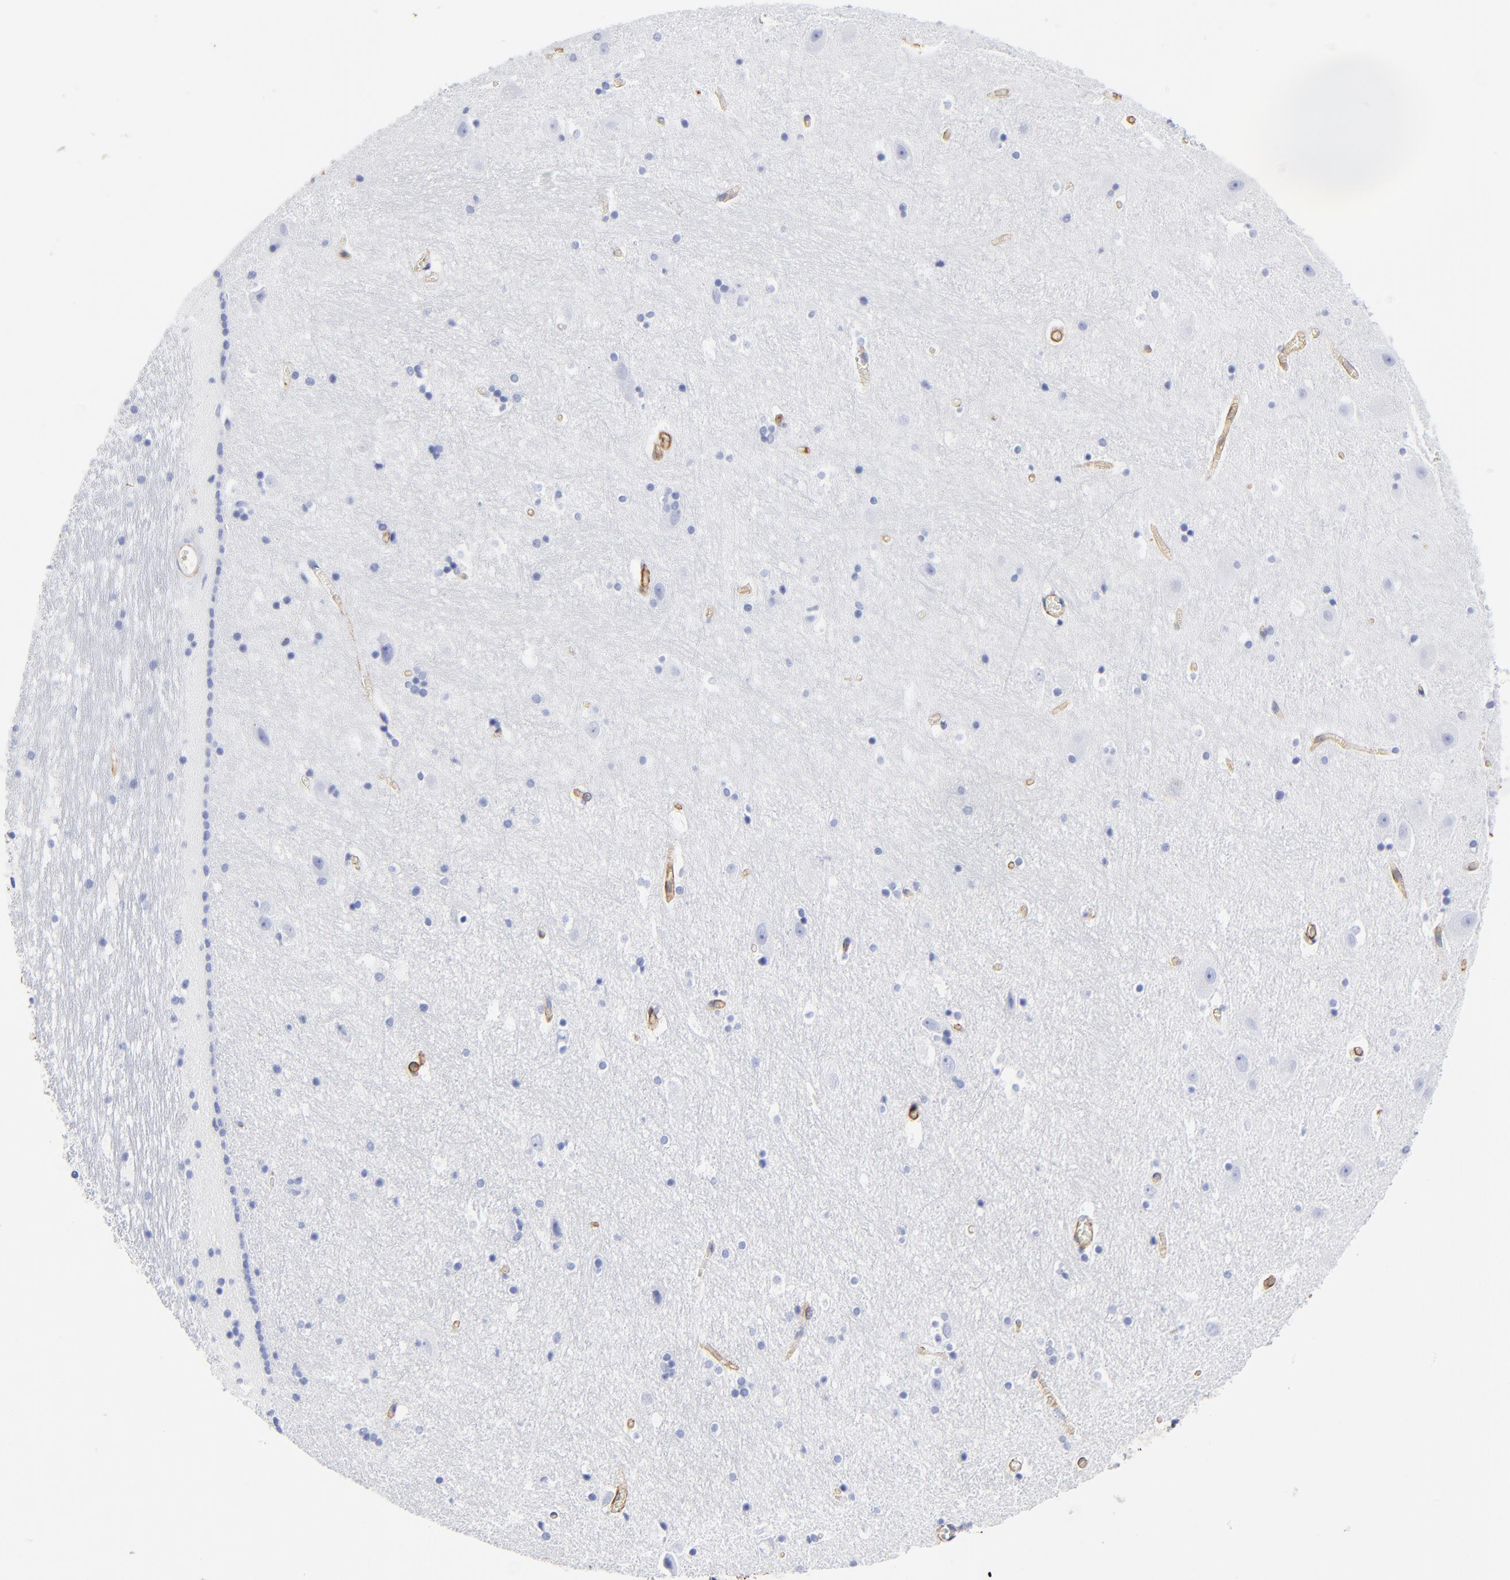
{"staining": {"intensity": "negative", "quantity": "none", "location": "none"}, "tissue": "hippocampus", "cell_type": "Glial cells", "image_type": "normal", "snomed": [{"axis": "morphology", "description": "Normal tissue, NOS"}, {"axis": "topography", "description": "Hippocampus"}], "caption": "High magnification brightfield microscopy of benign hippocampus stained with DAB (3,3'-diaminobenzidine) (brown) and counterstained with hematoxylin (blue): glial cells show no significant expression.", "gene": "TAGLN2", "patient": {"sex": "male", "age": 45}}